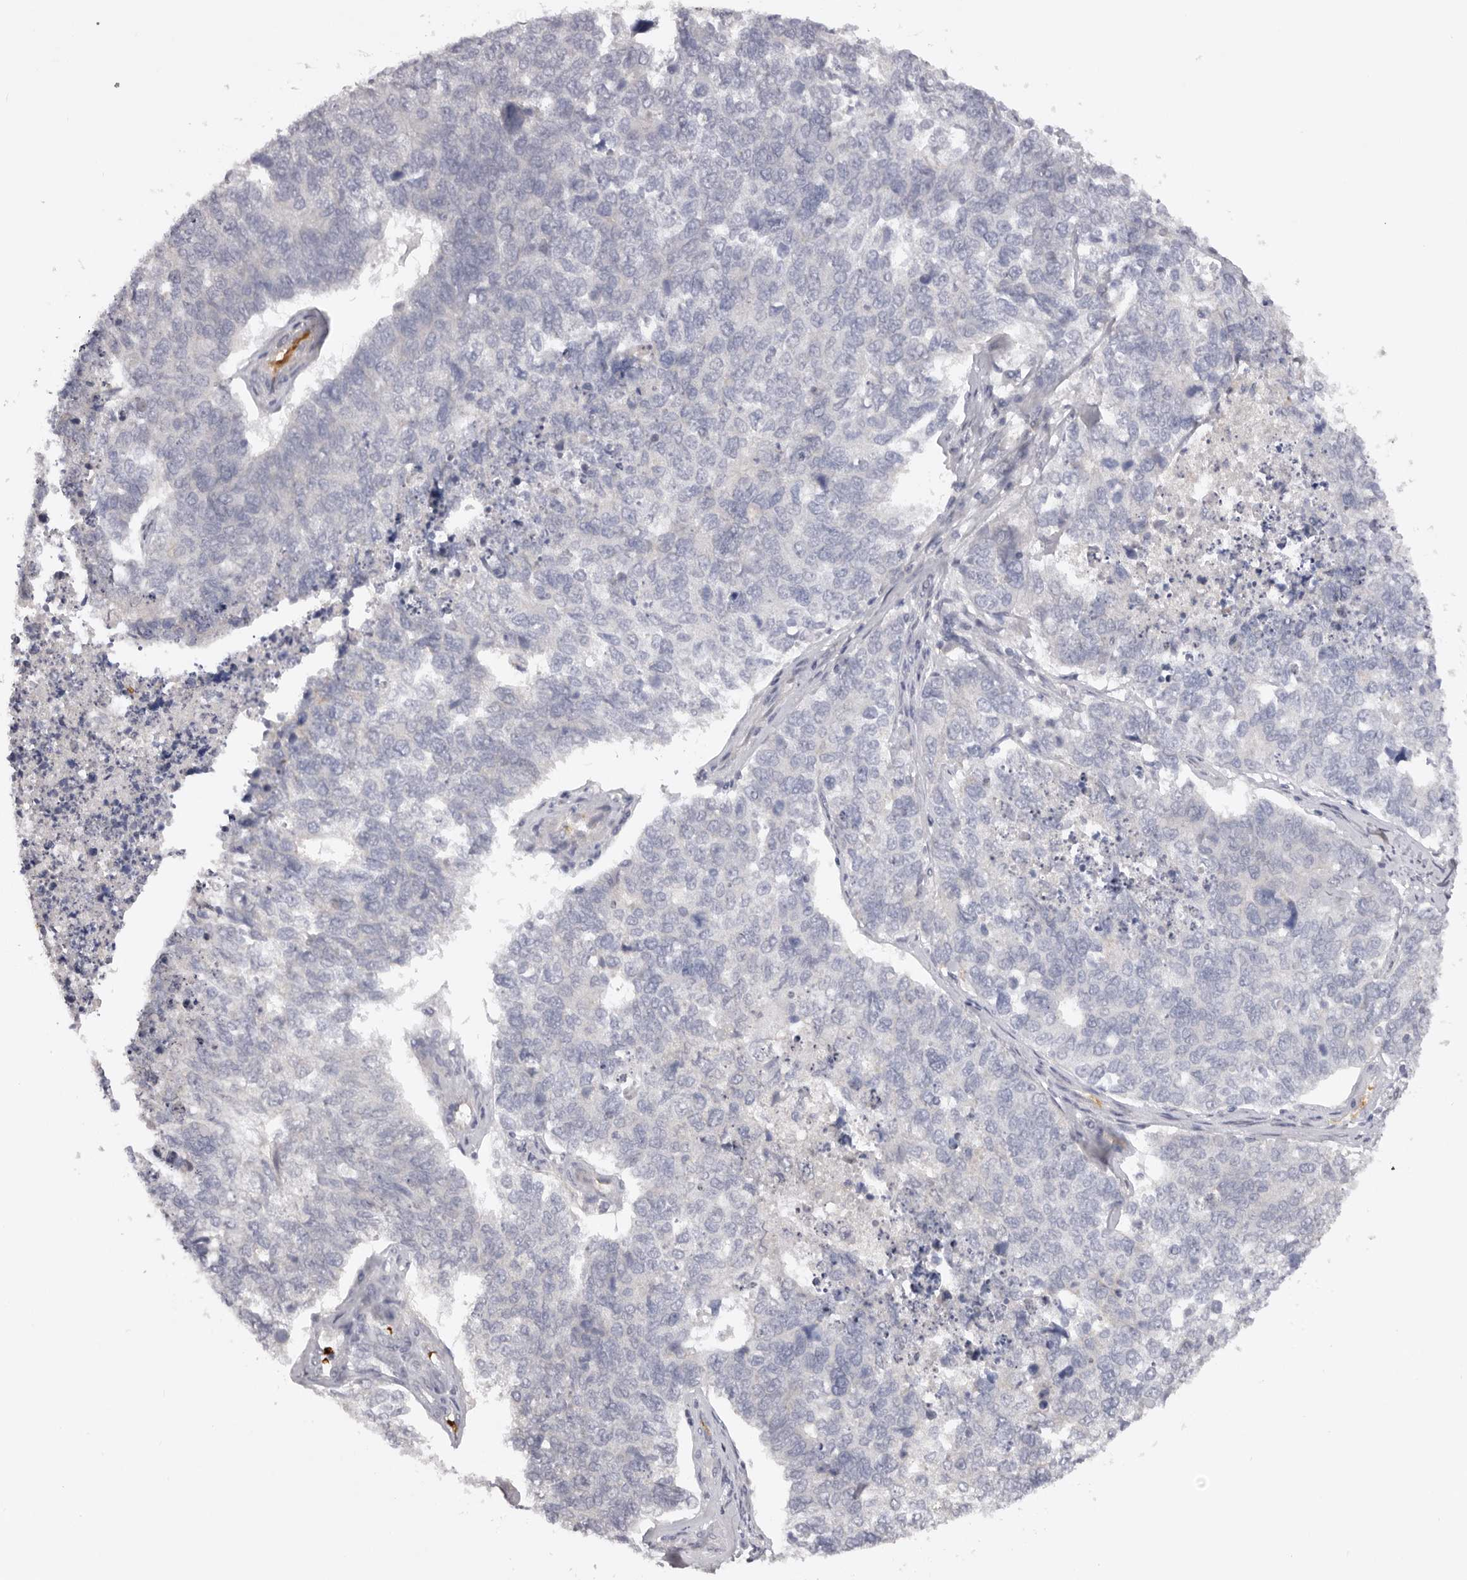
{"staining": {"intensity": "negative", "quantity": "none", "location": "none"}, "tissue": "cervical cancer", "cell_type": "Tumor cells", "image_type": "cancer", "snomed": [{"axis": "morphology", "description": "Squamous cell carcinoma, NOS"}, {"axis": "topography", "description": "Cervix"}], "caption": "IHC of human cervical cancer (squamous cell carcinoma) shows no expression in tumor cells.", "gene": "TNR", "patient": {"sex": "female", "age": 63}}